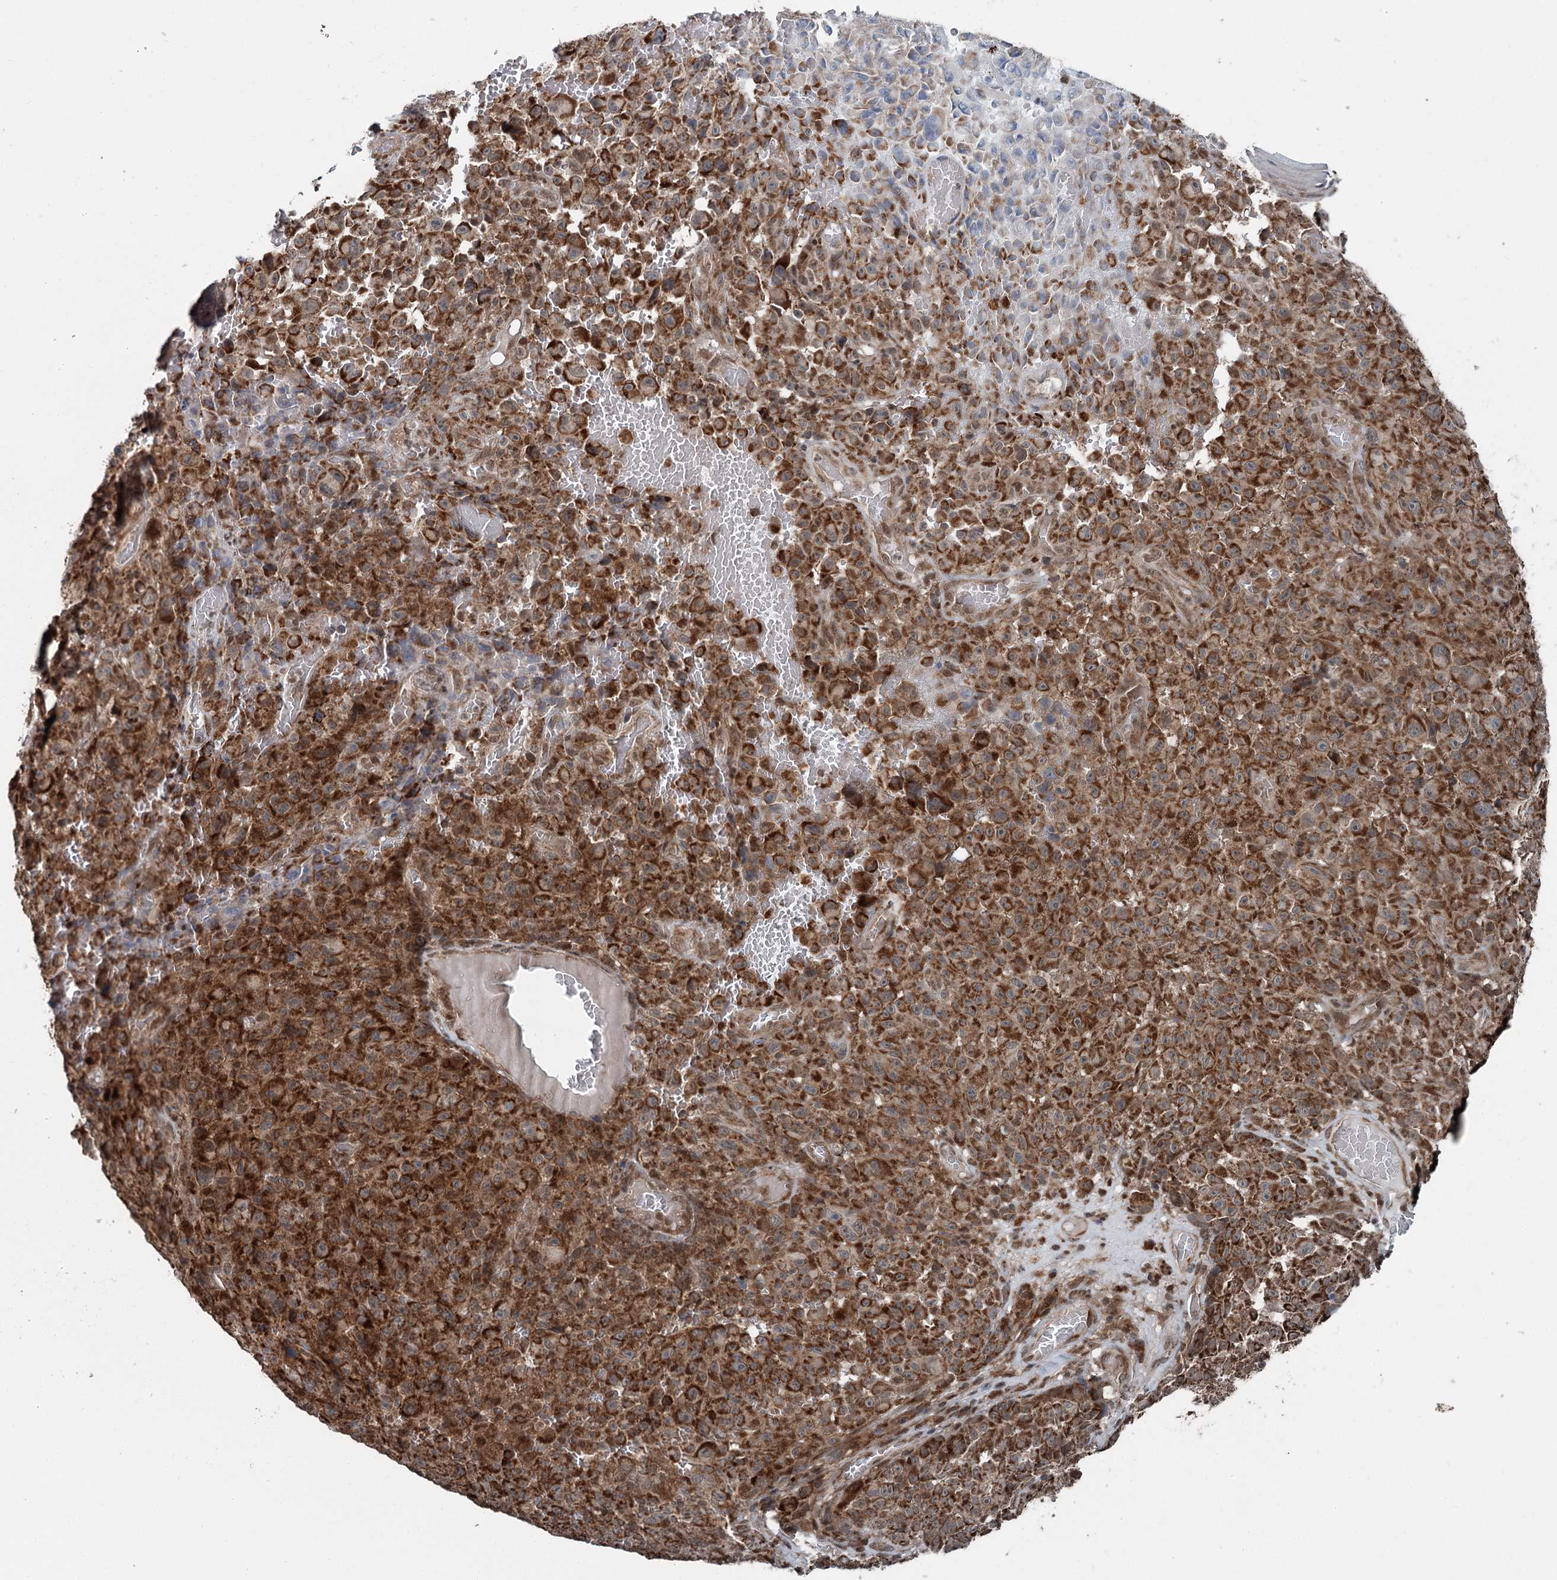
{"staining": {"intensity": "strong", "quantity": ">75%", "location": "cytoplasmic/membranous"}, "tissue": "melanoma", "cell_type": "Tumor cells", "image_type": "cancer", "snomed": [{"axis": "morphology", "description": "Malignant melanoma, NOS"}, {"axis": "topography", "description": "Skin"}], "caption": "Melanoma stained with immunohistochemistry exhibits strong cytoplasmic/membranous positivity in about >75% of tumor cells.", "gene": "WAPL", "patient": {"sex": "female", "age": 82}}